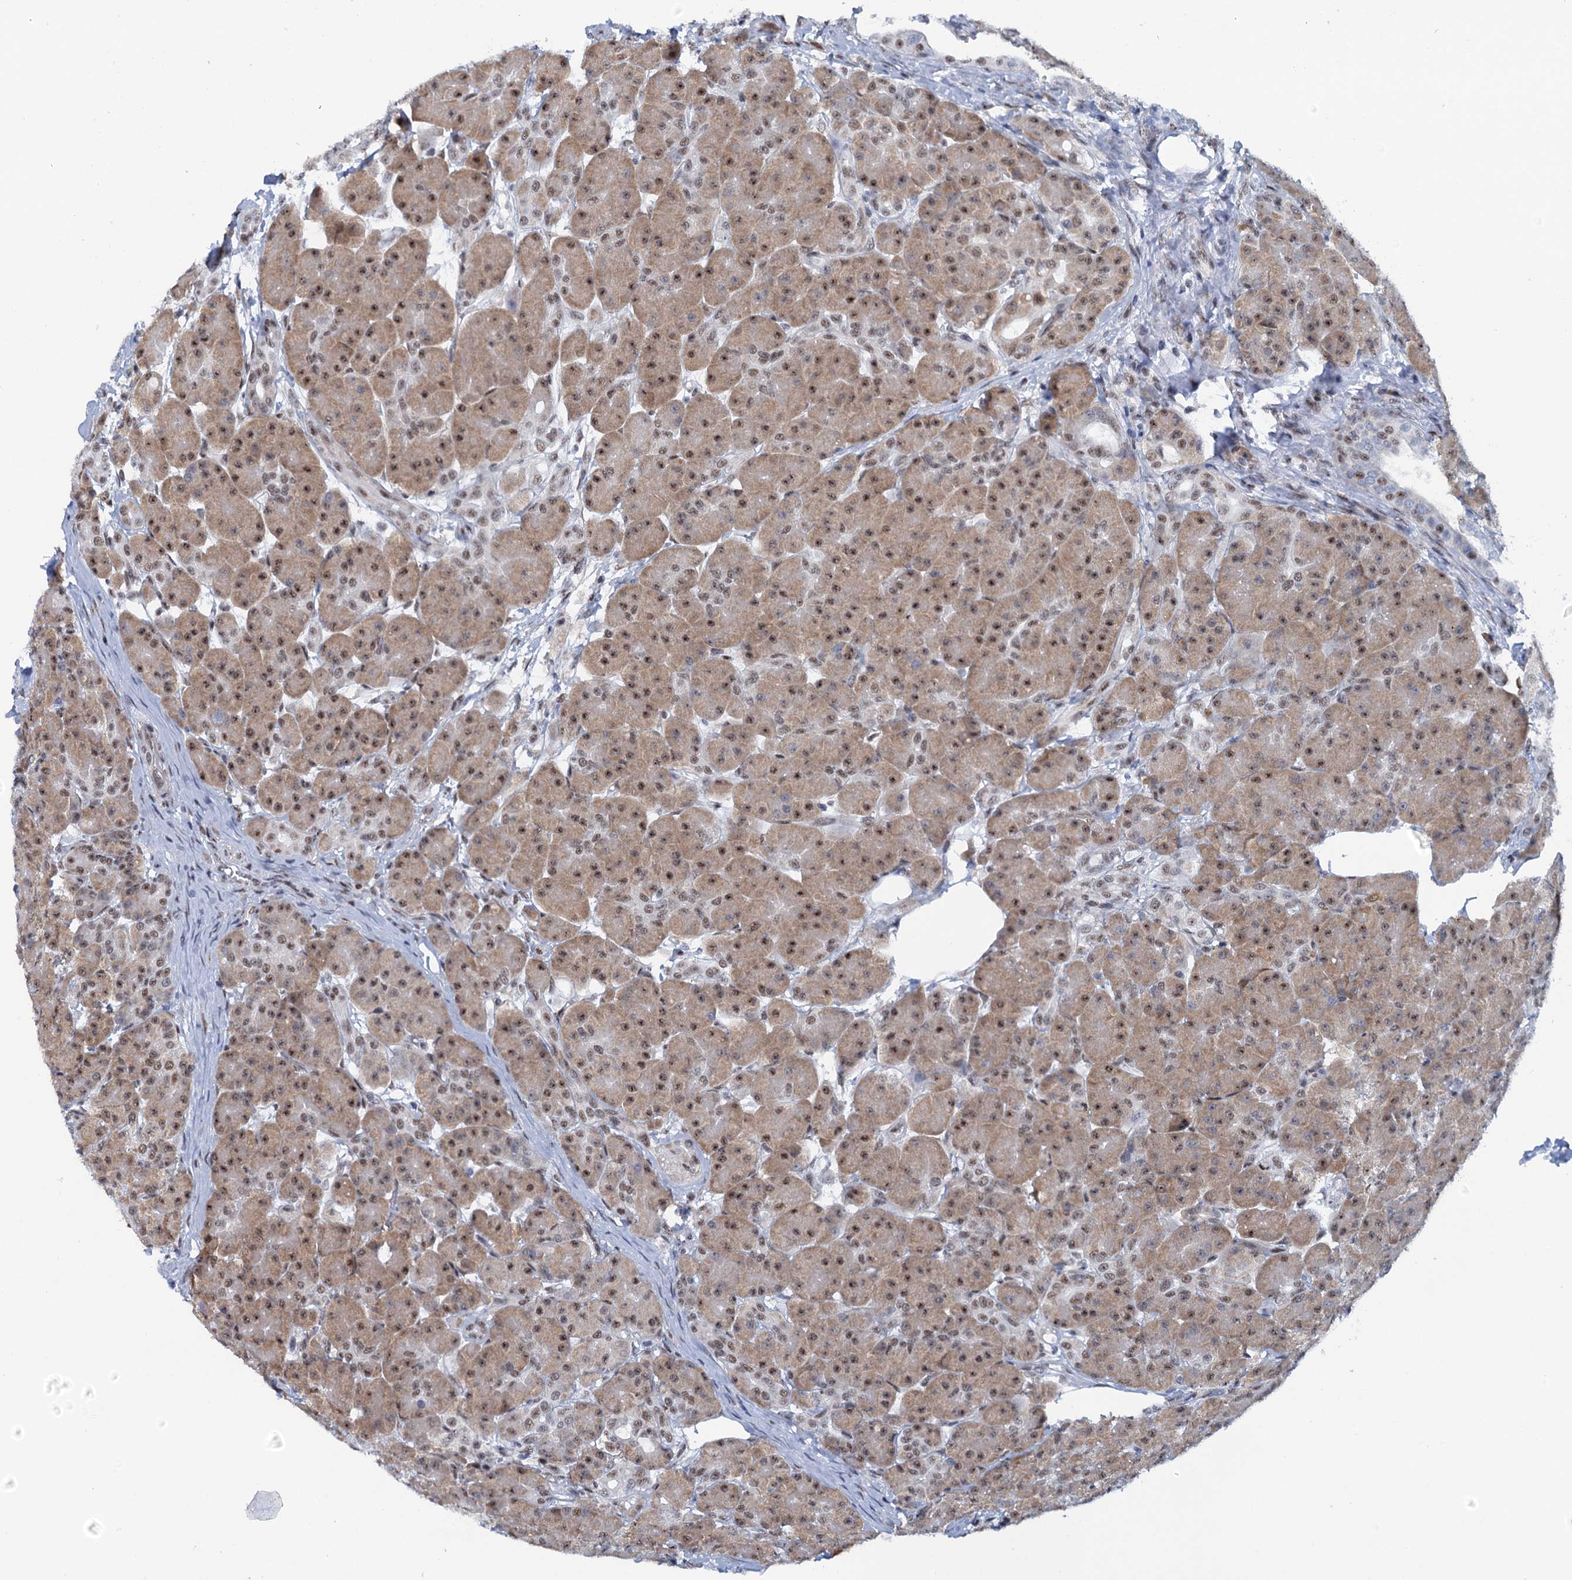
{"staining": {"intensity": "moderate", "quantity": ">75%", "location": "cytoplasmic/membranous,nuclear"}, "tissue": "pancreas", "cell_type": "Exocrine glandular cells", "image_type": "normal", "snomed": [{"axis": "morphology", "description": "Normal tissue, NOS"}, {"axis": "topography", "description": "Pancreas"}], "caption": "A micrograph showing moderate cytoplasmic/membranous,nuclear staining in approximately >75% of exocrine glandular cells in unremarkable pancreas, as visualized by brown immunohistochemical staining.", "gene": "SREK1", "patient": {"sex": "male", "age": 63}}